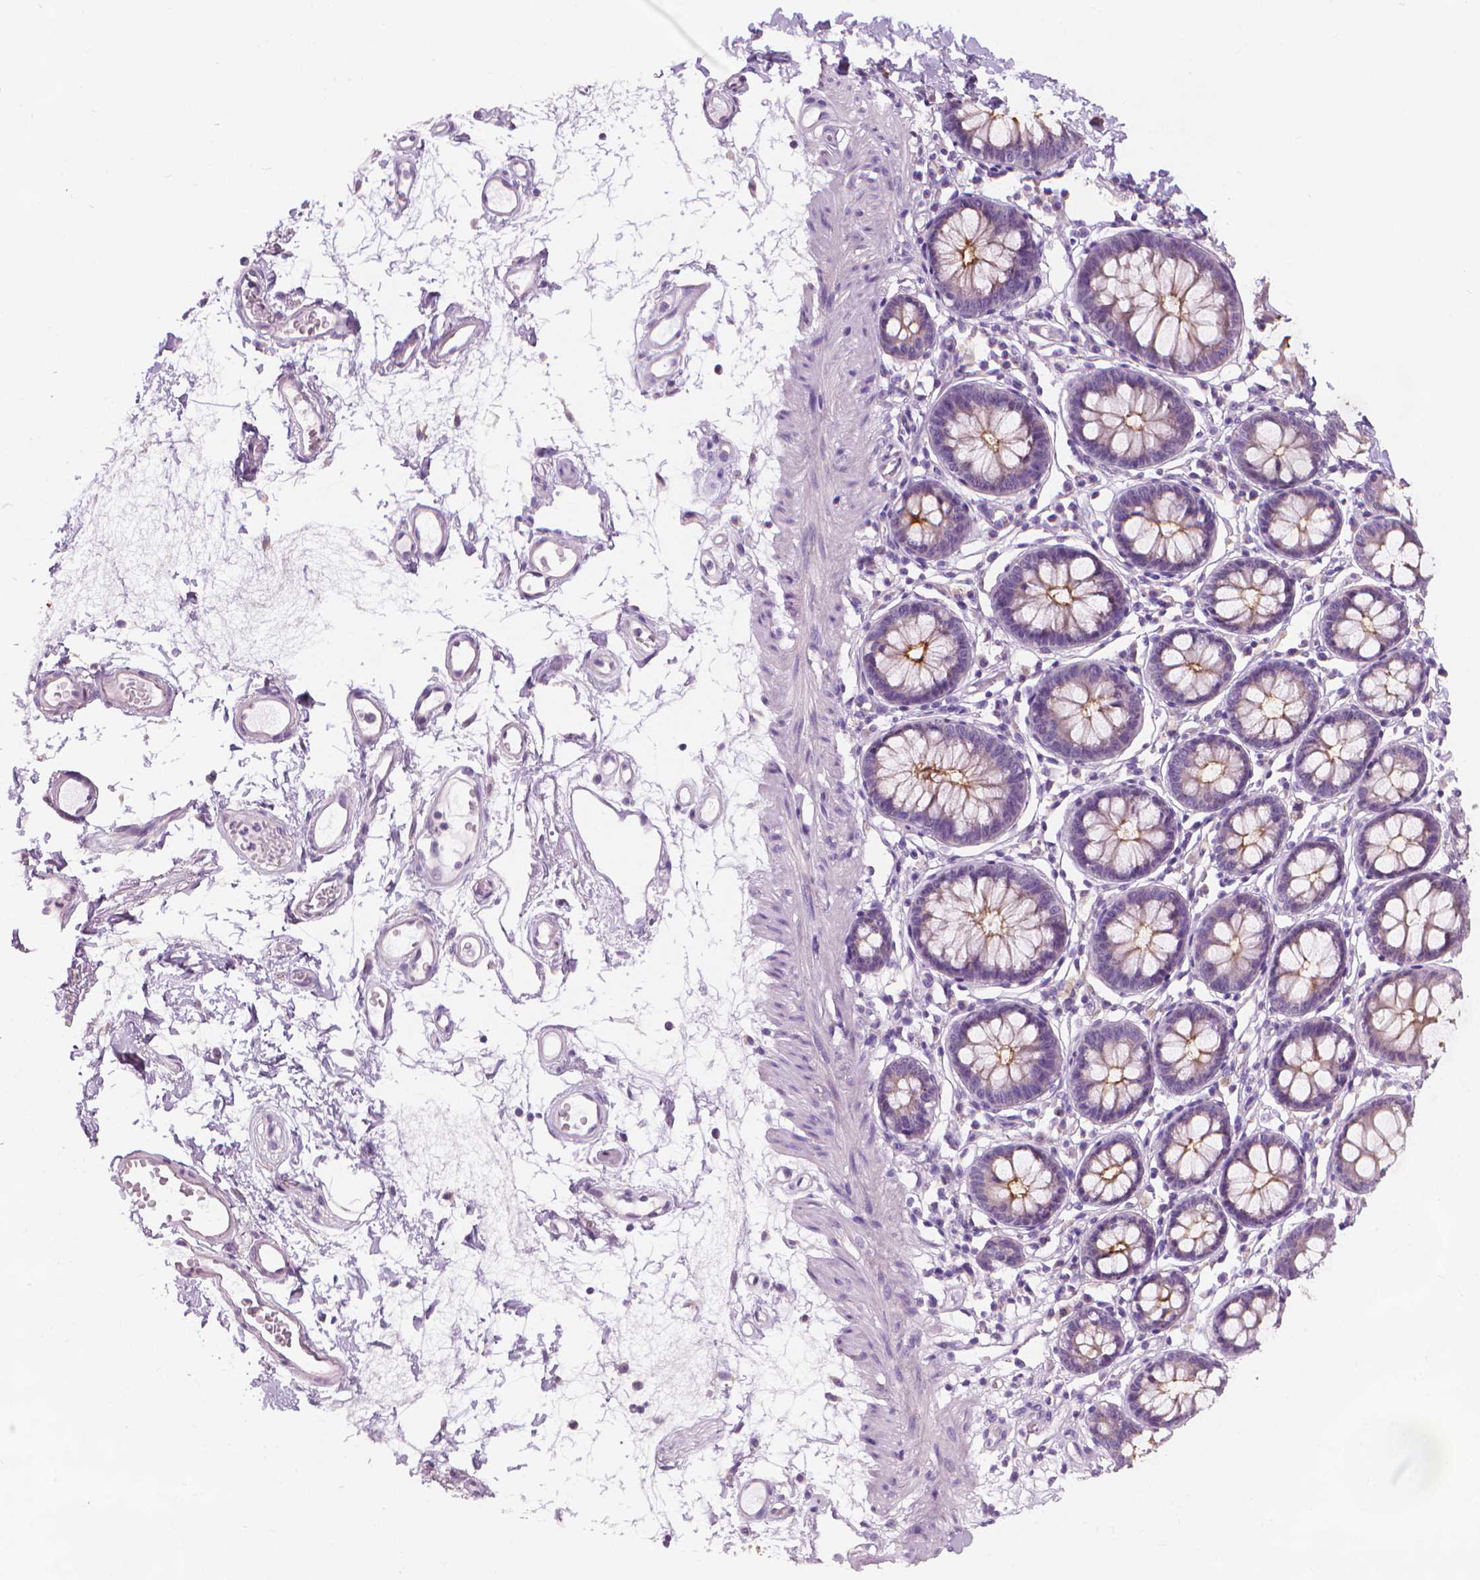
{"staining": {"intensity": "negative", "quantity": "none", "location": "none"}, "tissue": "colon", "cell_type": "Endothelial cells", "image_type": "normal", "snomed": [{"axis": "morphology", "description": "Normal tissue, NOS"}, {"axis": "topography", "description": "Colon"}], "caption": "This is a micrograph of immunohistochemistry (IHC) staining of unremarkable colon, which shows no positivity in endothelial cells.", "gene": "GPRC5A", "patient": {"sex": "female", "age": 84}}